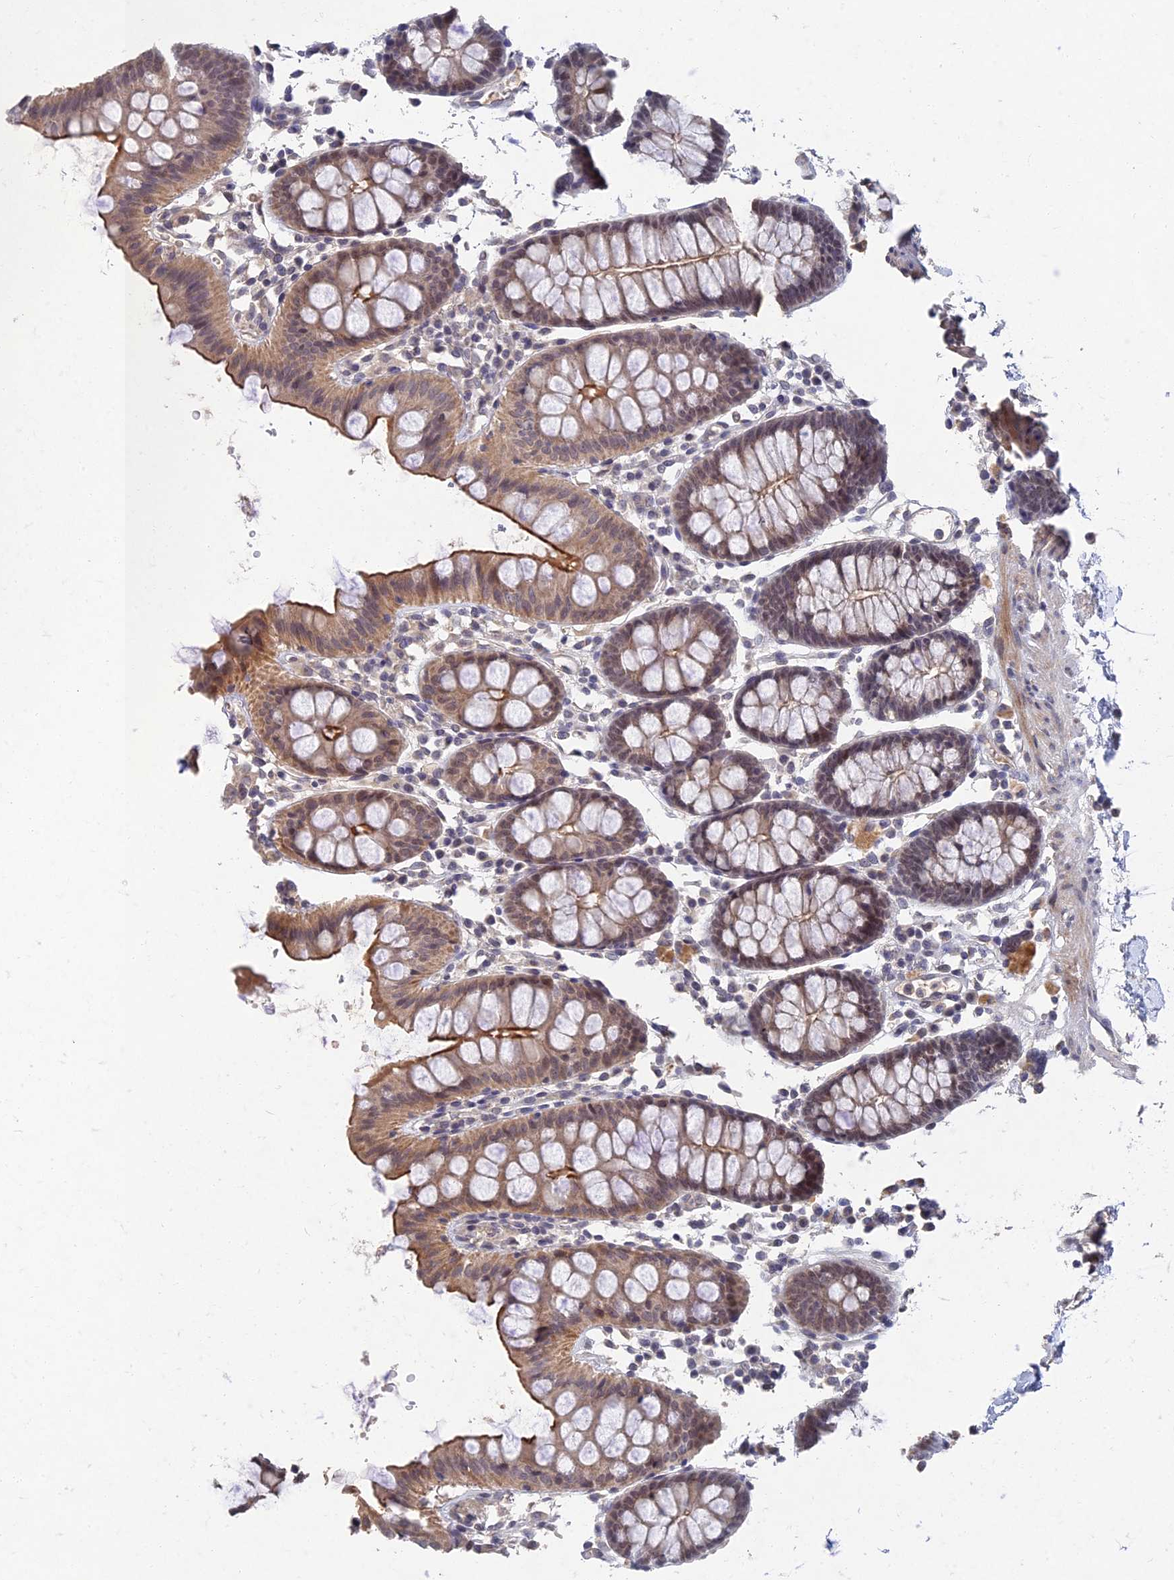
{"staining": {"intensity": "moderate", "quantity": "<25%", "location": "cytoplasmic/membranous"}, "tissue": "colon", "cell_type": "Endothelial cells", "image_type": "normal", "snomed": [{"axis": "morphology", "description": "Normal tissue, NOS"}, {"axis": "topography", "description": "Colon"}], "caption": "DAB (3,3'-diaminobenzidine) immunohistochemical staining of benign colon displays moderate cytoplasmic/membranous protein positivity in about <25% of endothelial cells. The staining is performed using DAB brown chromogen to label protein expression. The nuclei are counter-stained blue using hematoxylin.", "gene": "GNA15", "patient": {"sex": "male", "age": 75}}